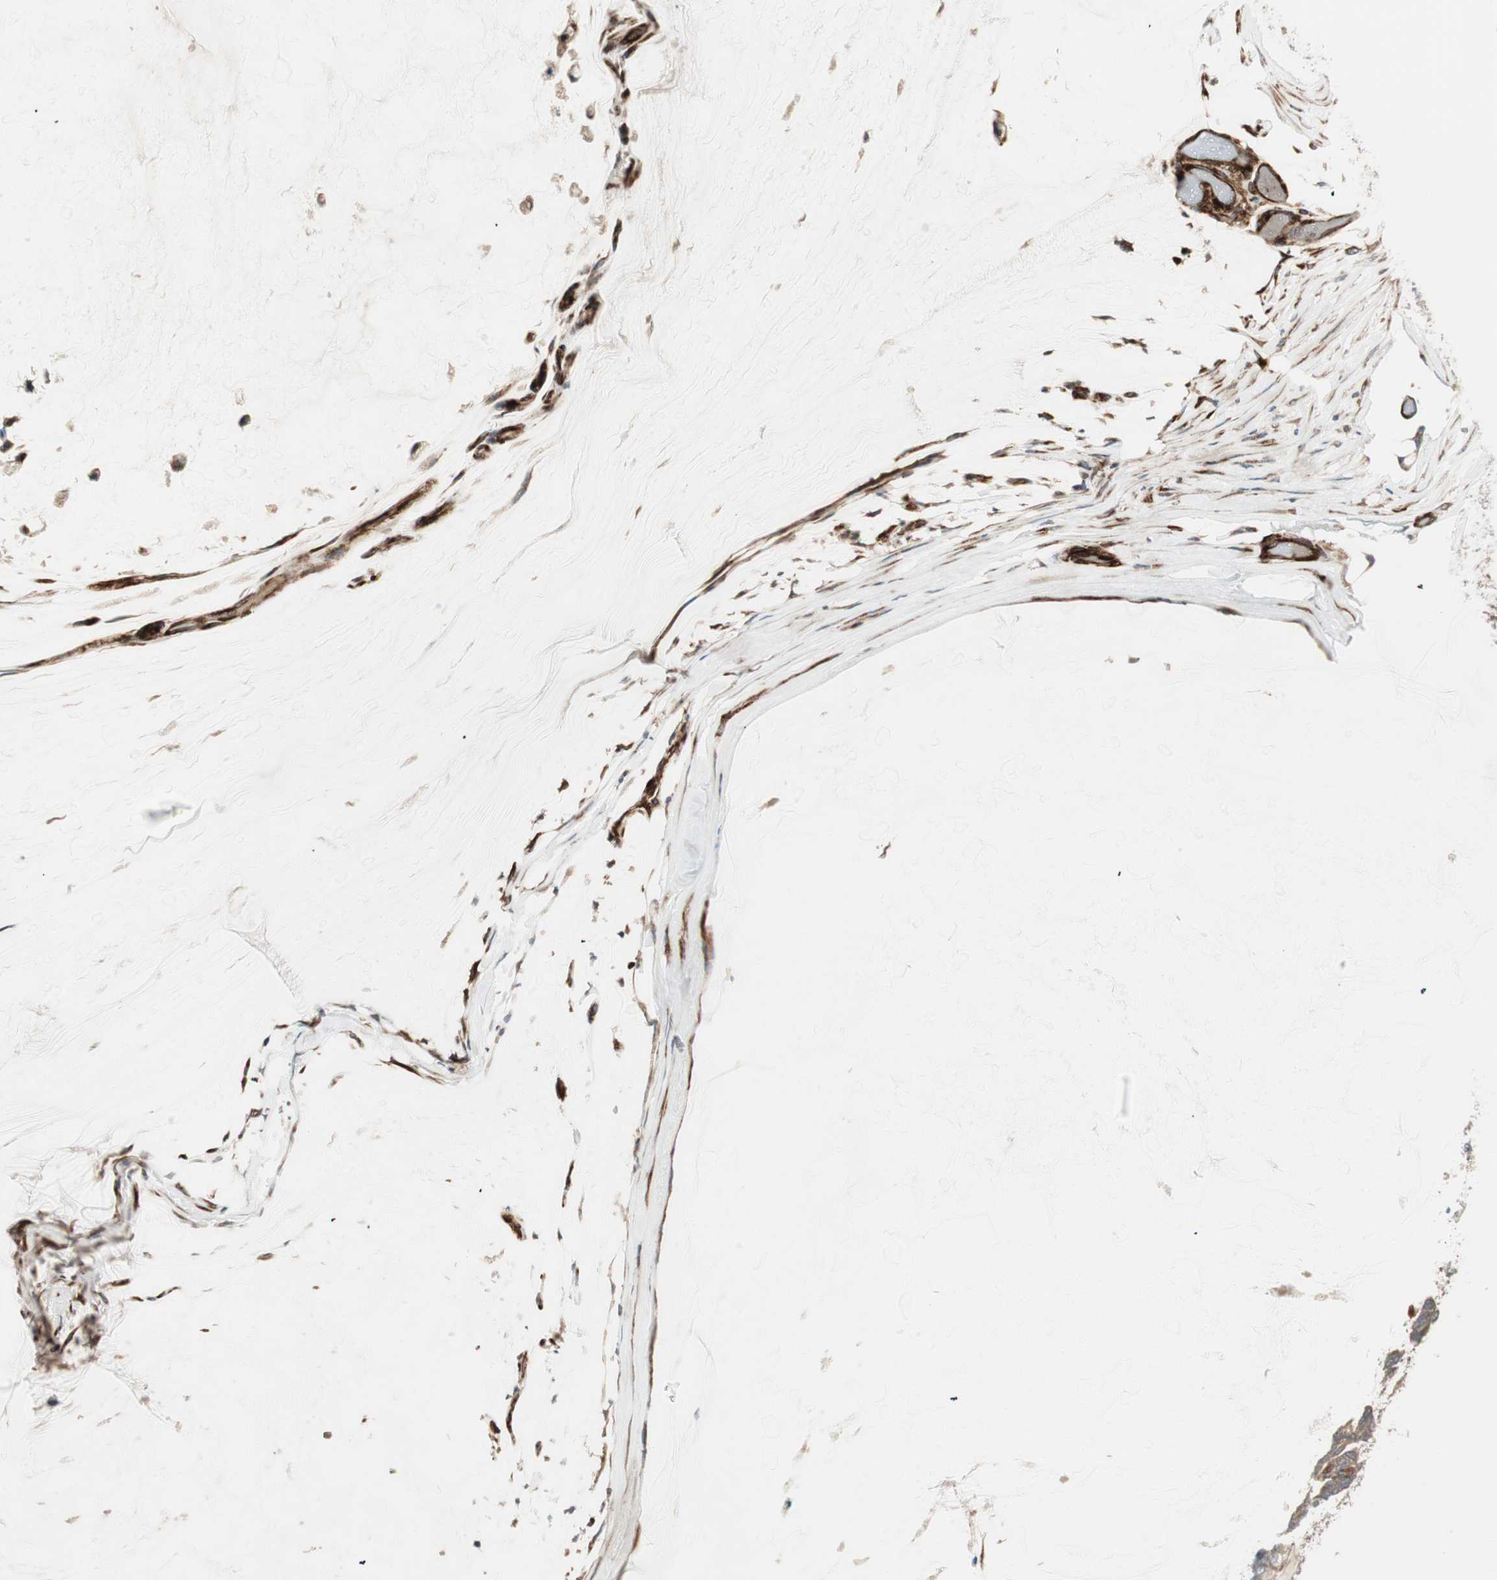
{"staining": {"intensity": "strong", "quantity": ">75%", "location": "cytoplasmic/membranous"}, "tissue": "ovarian cancer", "cell_type": "Tumor cells", "image_type": "cancer", "snomed": [{"axis": "morphology", "description": "Cystadenocarcinoma, mucinous, NOS"}, {"axis": "topography", "description": "Ovary"}], "caption": "Approximately >75% of tumor cells in mucinous cystadenocarcinoma (ovarian) display strong cytoplasmic/membranous protein positivity as visualized by brown immunohistochemical staining.", "gene": "PPP2R5E", "patient": {"sex": "female", "age": 39}}